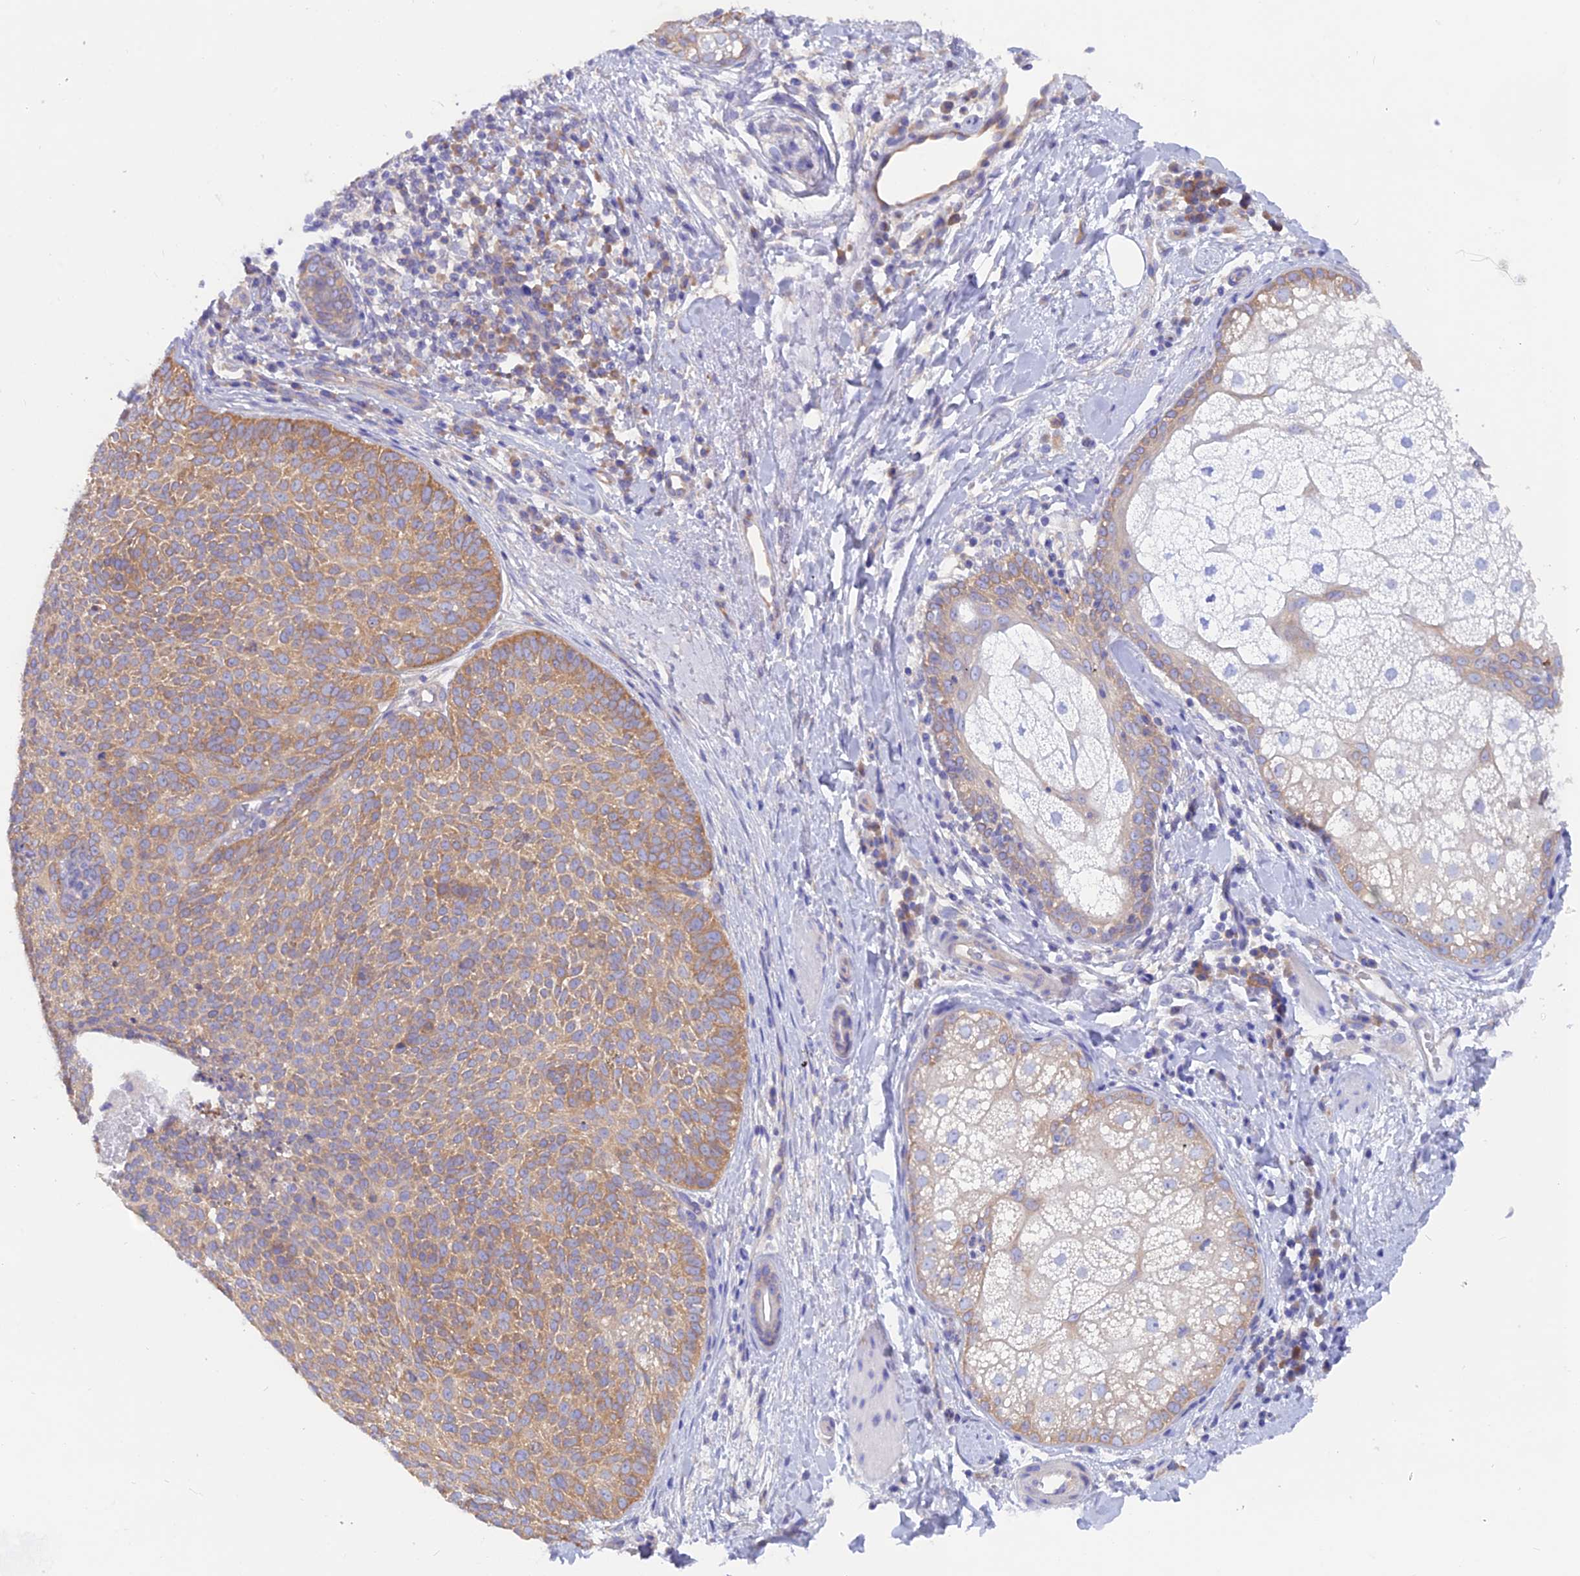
{"staining": {"intensity": "moderate", "quantity": ">75%", "location": "cytoplasmic/membranous"}, "tissue": "skin cancer", "cell_type": "Tumor cells", "image_type": "cancer", "snomed": [{"axis": "morphology", "description": "Basal cell carcinoma"}, {"axis": "topography", "description": "Skin"}], "caption": "An immunohistochemistry histopathology image of tumor tissue is shown. Protein staining in brown shows moderate cytoplasmic/membranous positivity in skin basal cell carcinoma within tumor cells.", "gene": "LZTFL1", "patient": {"sex": "male", "age": 85}}